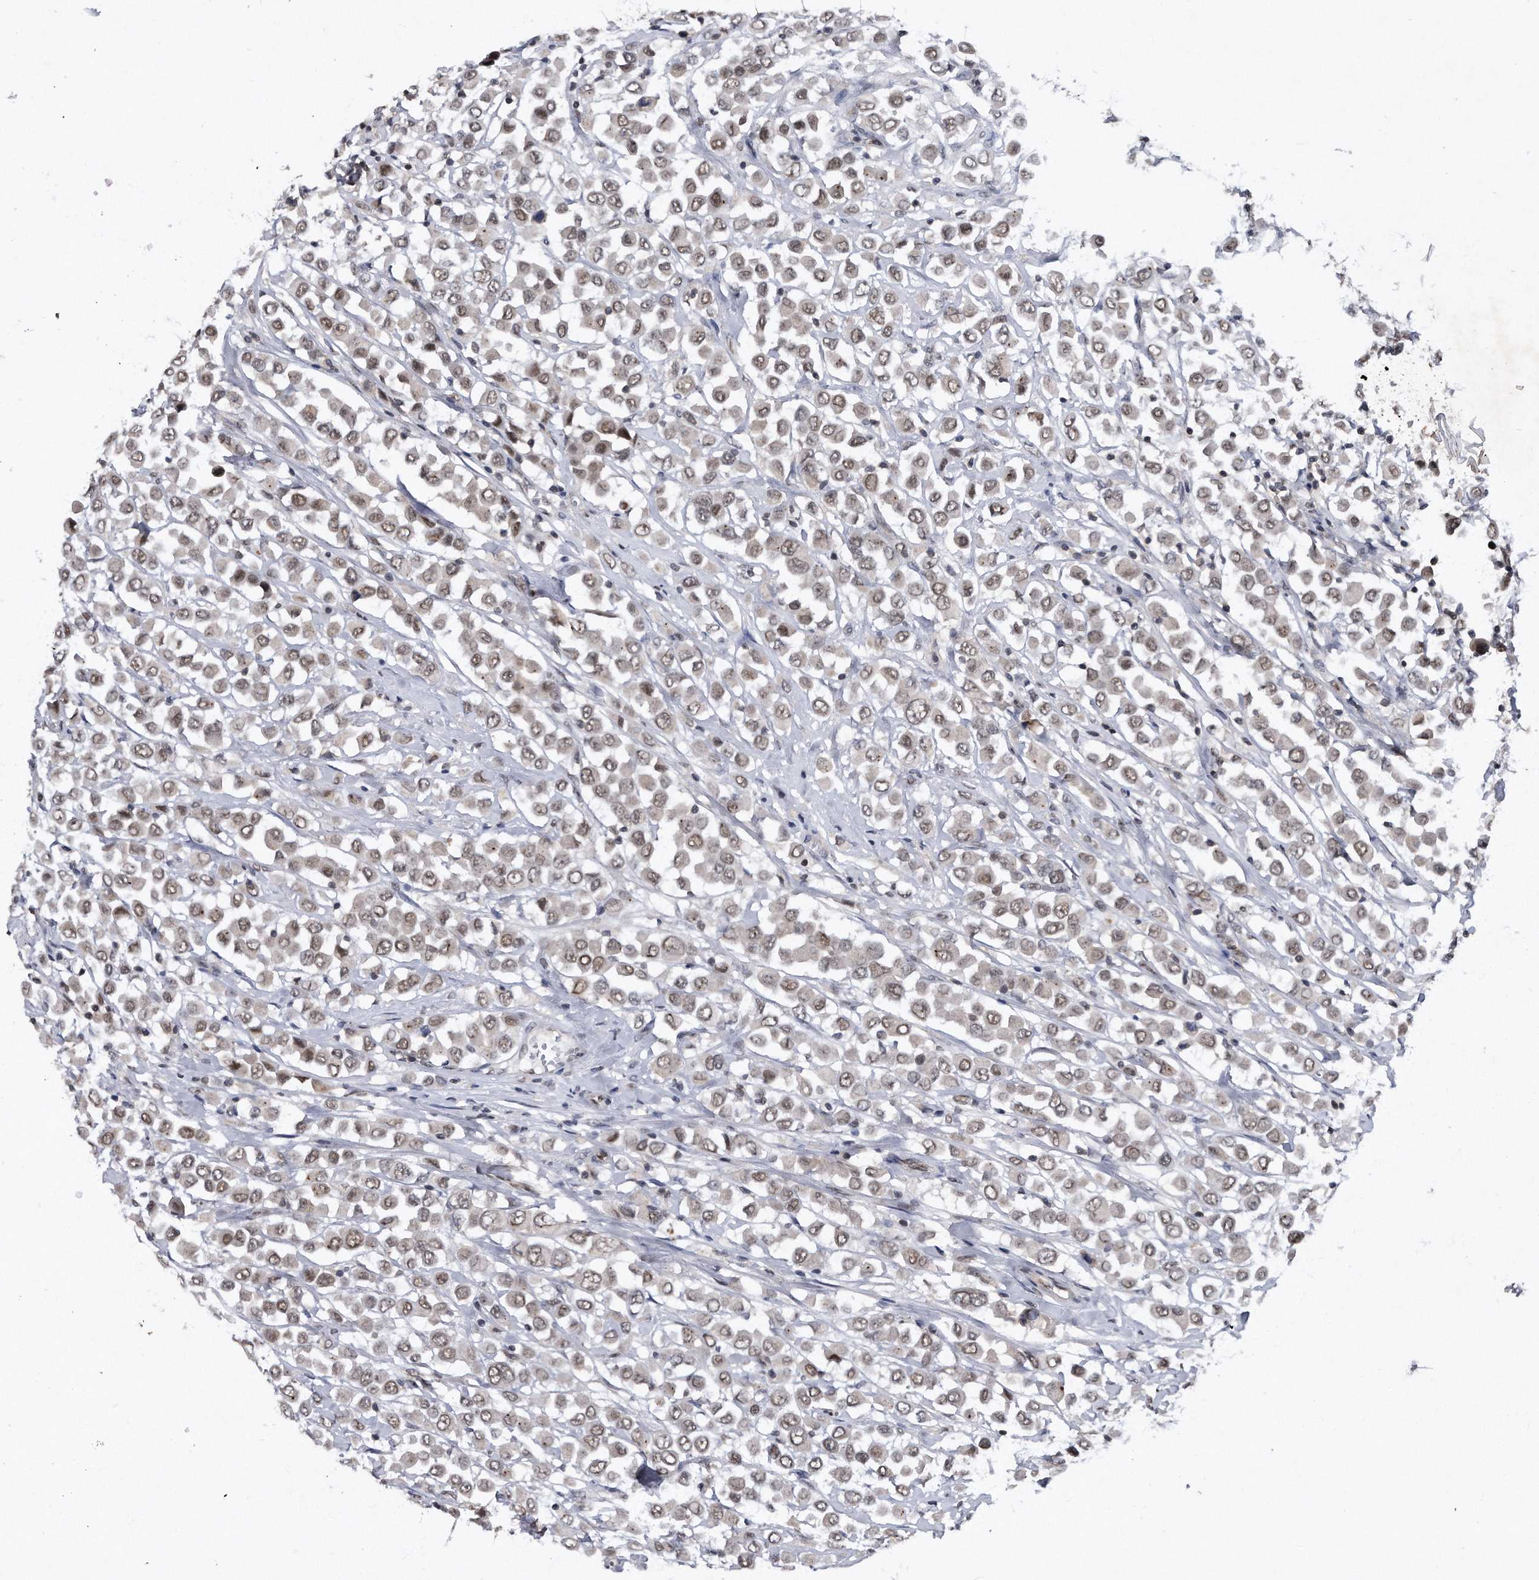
{"staining": {"intensity": "moderate", "quantity": ">75%", "location": "nuclear"}, "tissue": "breast cancer", "cell_type": "Tumor cells", "image_type": "cancer", "snomed": [{"axis": "morphology", "description": "Duct carcinoma"}, {"axis": "topography", "description": "Breast"}], "caption": "Protein analysis of breast cancer tissue exhibits moderate nuclear staining in about >75% of tumor cells. (brown staining indicates protein expression, while blue staining denotes nuclei).", "gene": "VIRMA", "patient": {"sex": "female", "age": 61}}